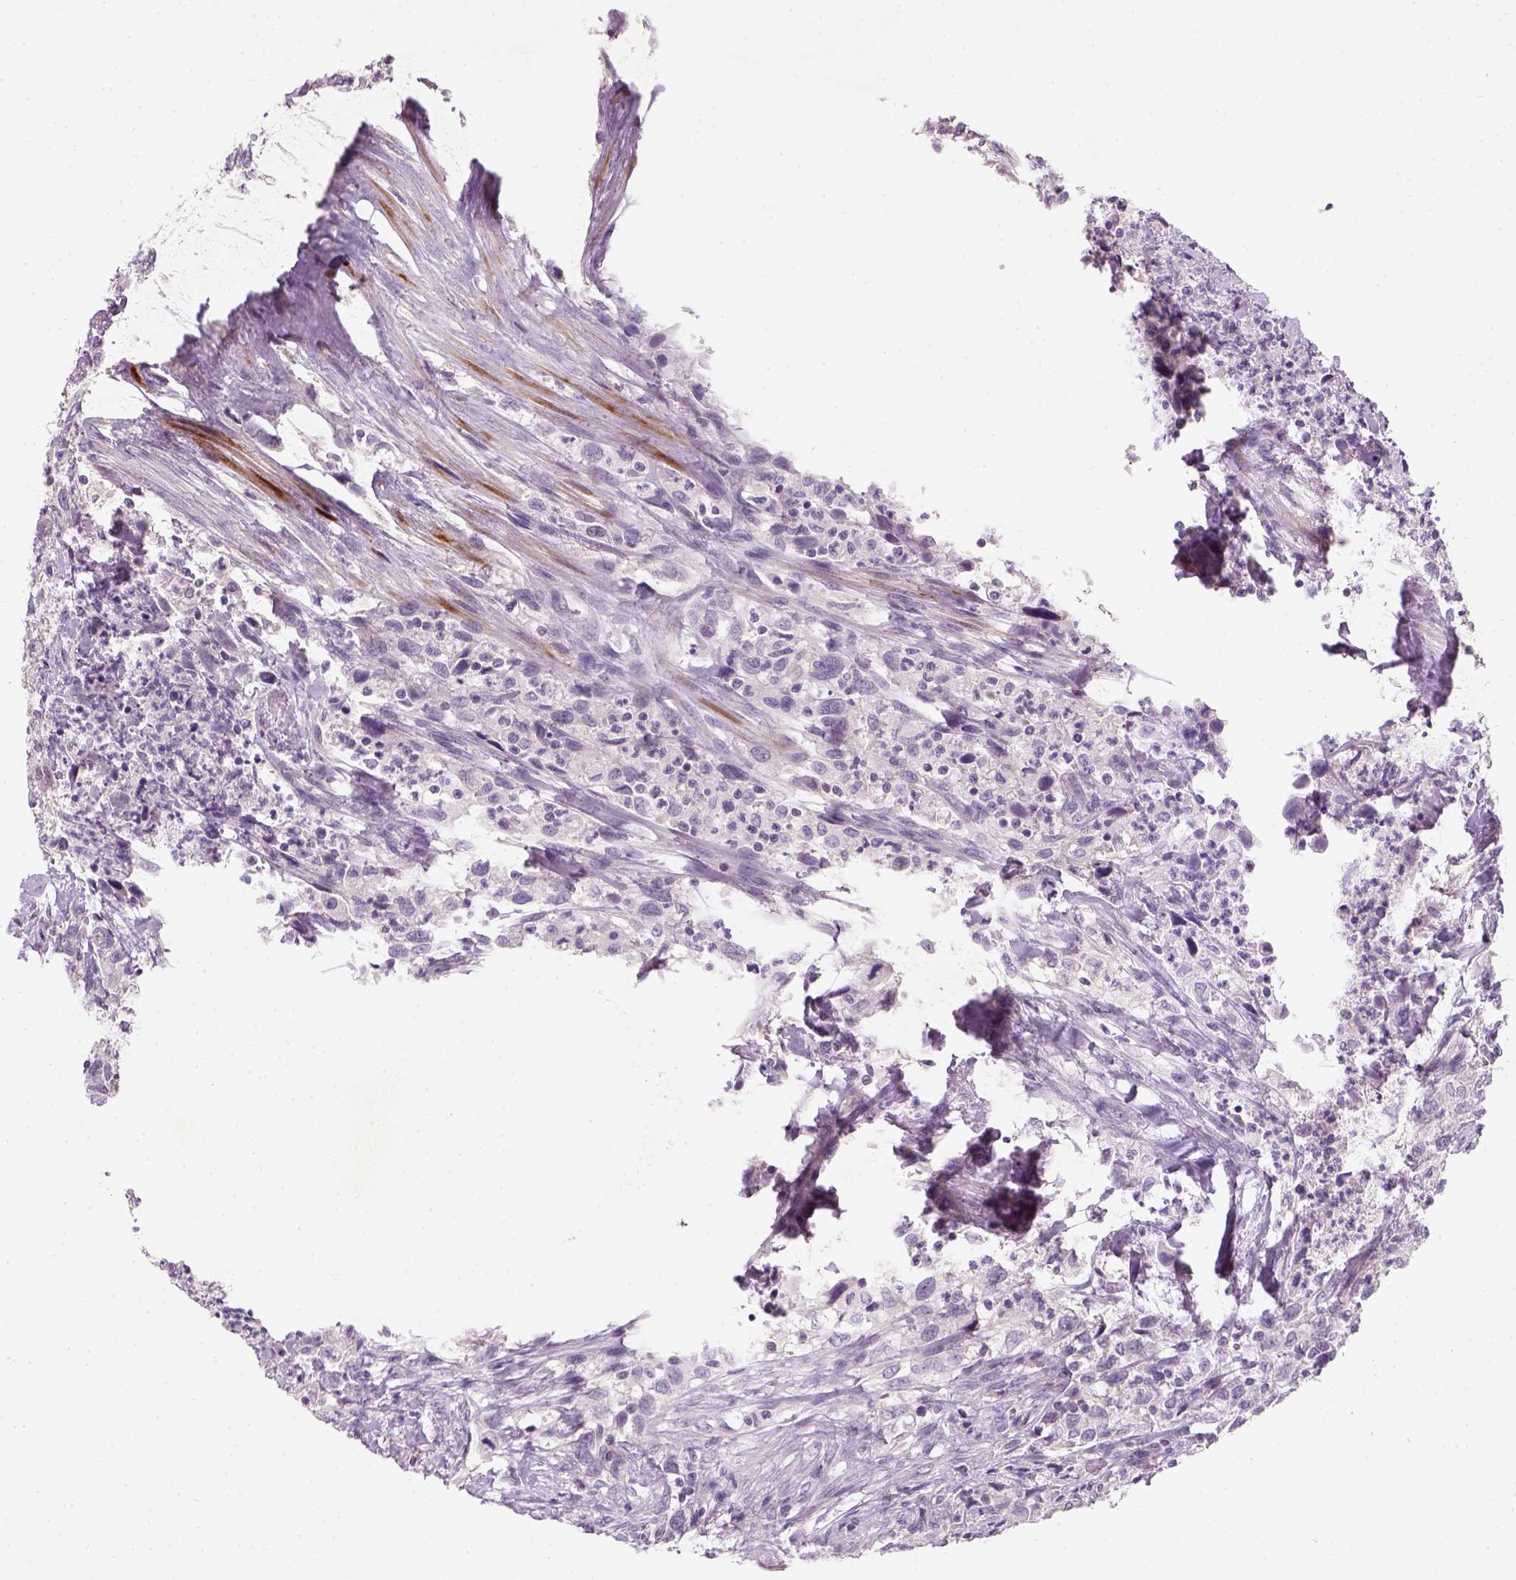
{"staining": {"intensity": "negative", "quantity": "none", "location": "none"}, "tissue": "urothelial cancer", "cell_type": "Tumor cells", "image_type": "cancer", "snomed": [{"axis": "morphology", "description": "Urothelial carcinoma, NOS"}, {"axis": "morphology", "description": "Urothelial carcinoma, High grade"}, {"axis": "topography", "description": "Urinary bladder"}], "caption": "Tumor cells are negative for protein expression in human urothelial cancer.", "gene": "NUDT6", "patient": {"sex": "female", "age": 64}}